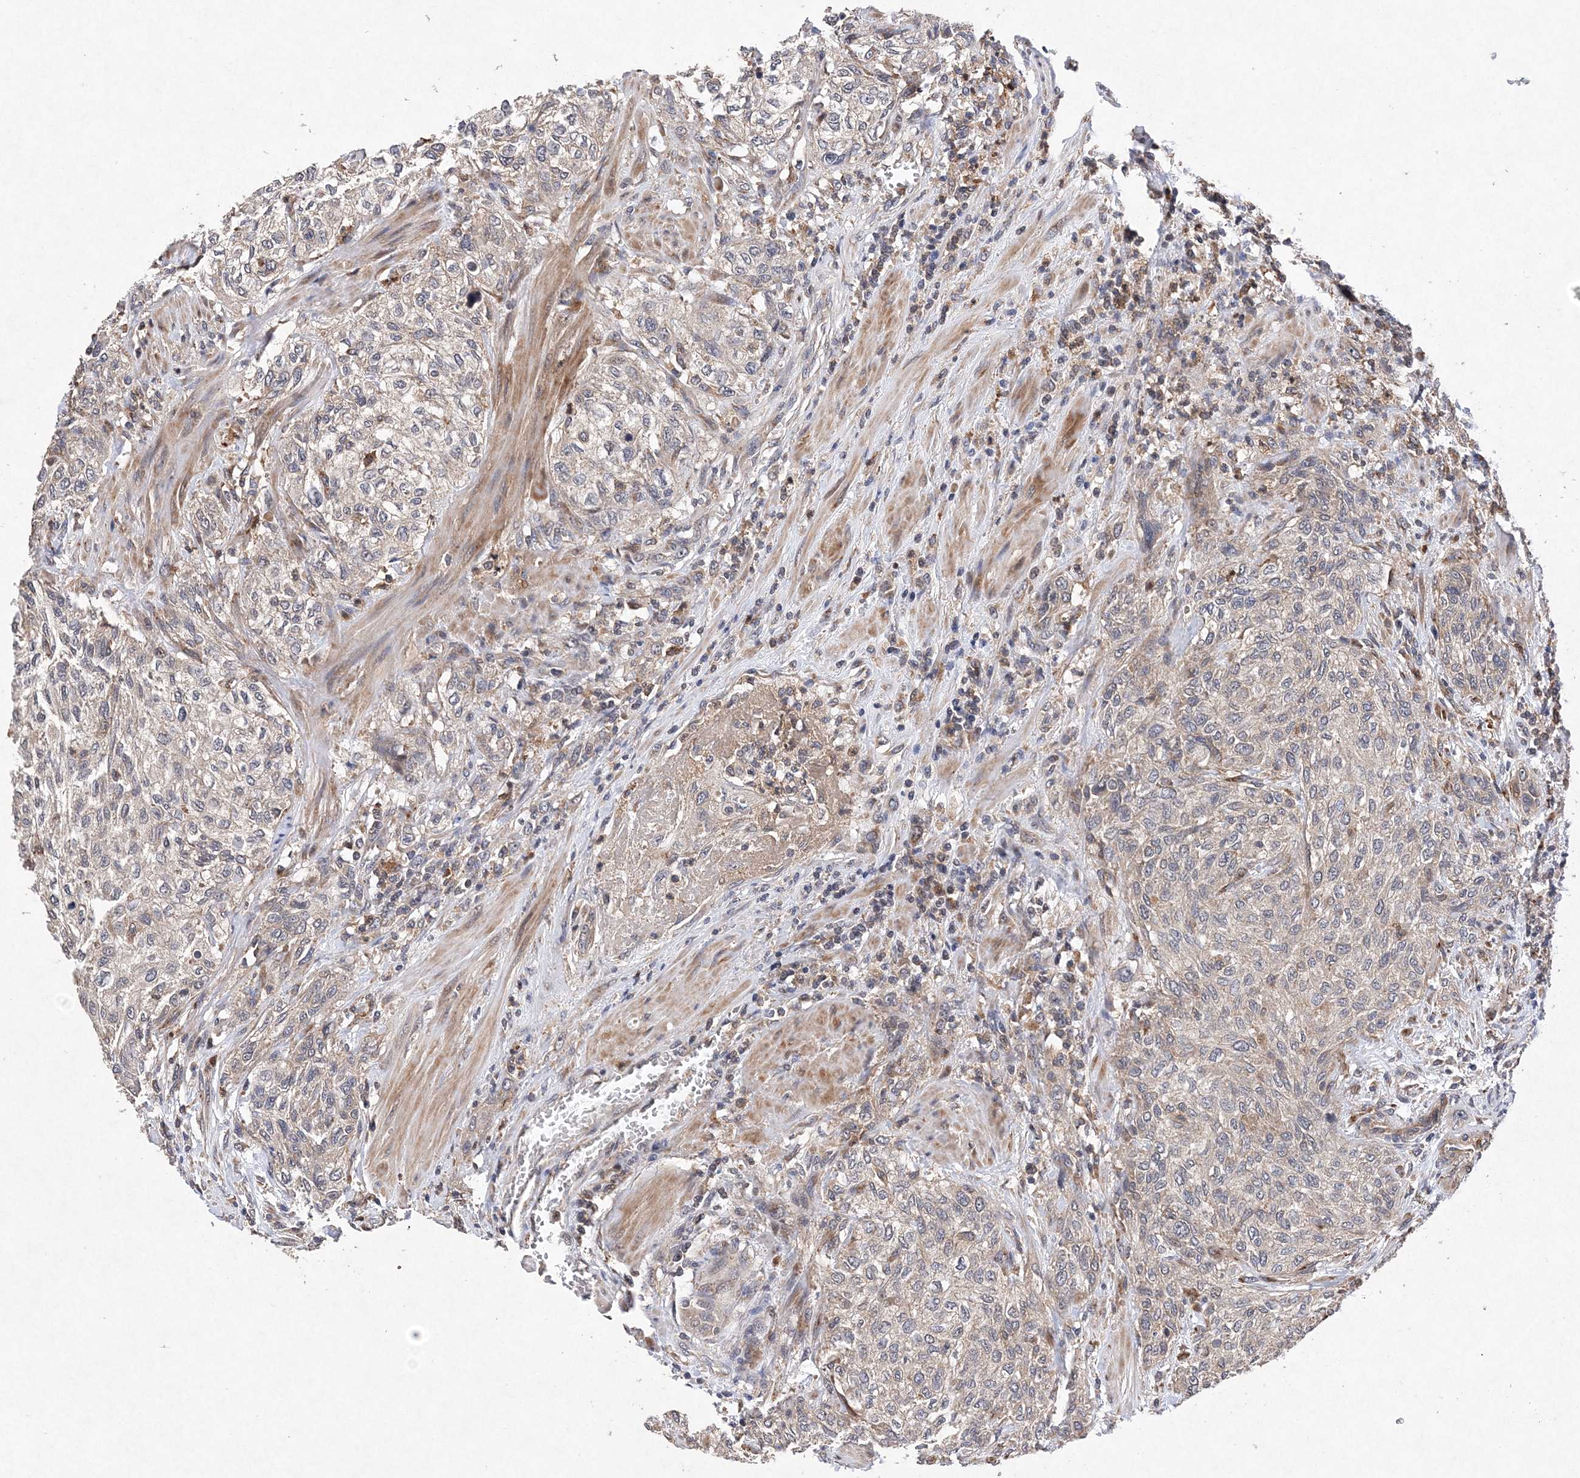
{"staining": {"intensity": "moderate", "quantity": "<25%", "location": "cytoplasmic/membranous"}, "tissue": "urothelial cancer", "cell_type": "Tumor cells", "image_type": "cancer", "snomed": [{"axis": "morphology", "description": "Urothelial carcinoma, High grade"}, {"axis": "topography", "description": "Urinary bladder"}], "caption": "This is a histology image of IHC staining of urothelial carcinoma (high-grade), which shows moderate positivity in the cytoplasmic/membranous of tumor cells.", "gene": "PROSER1", "patient": {"sex": "male", "age": 35}}